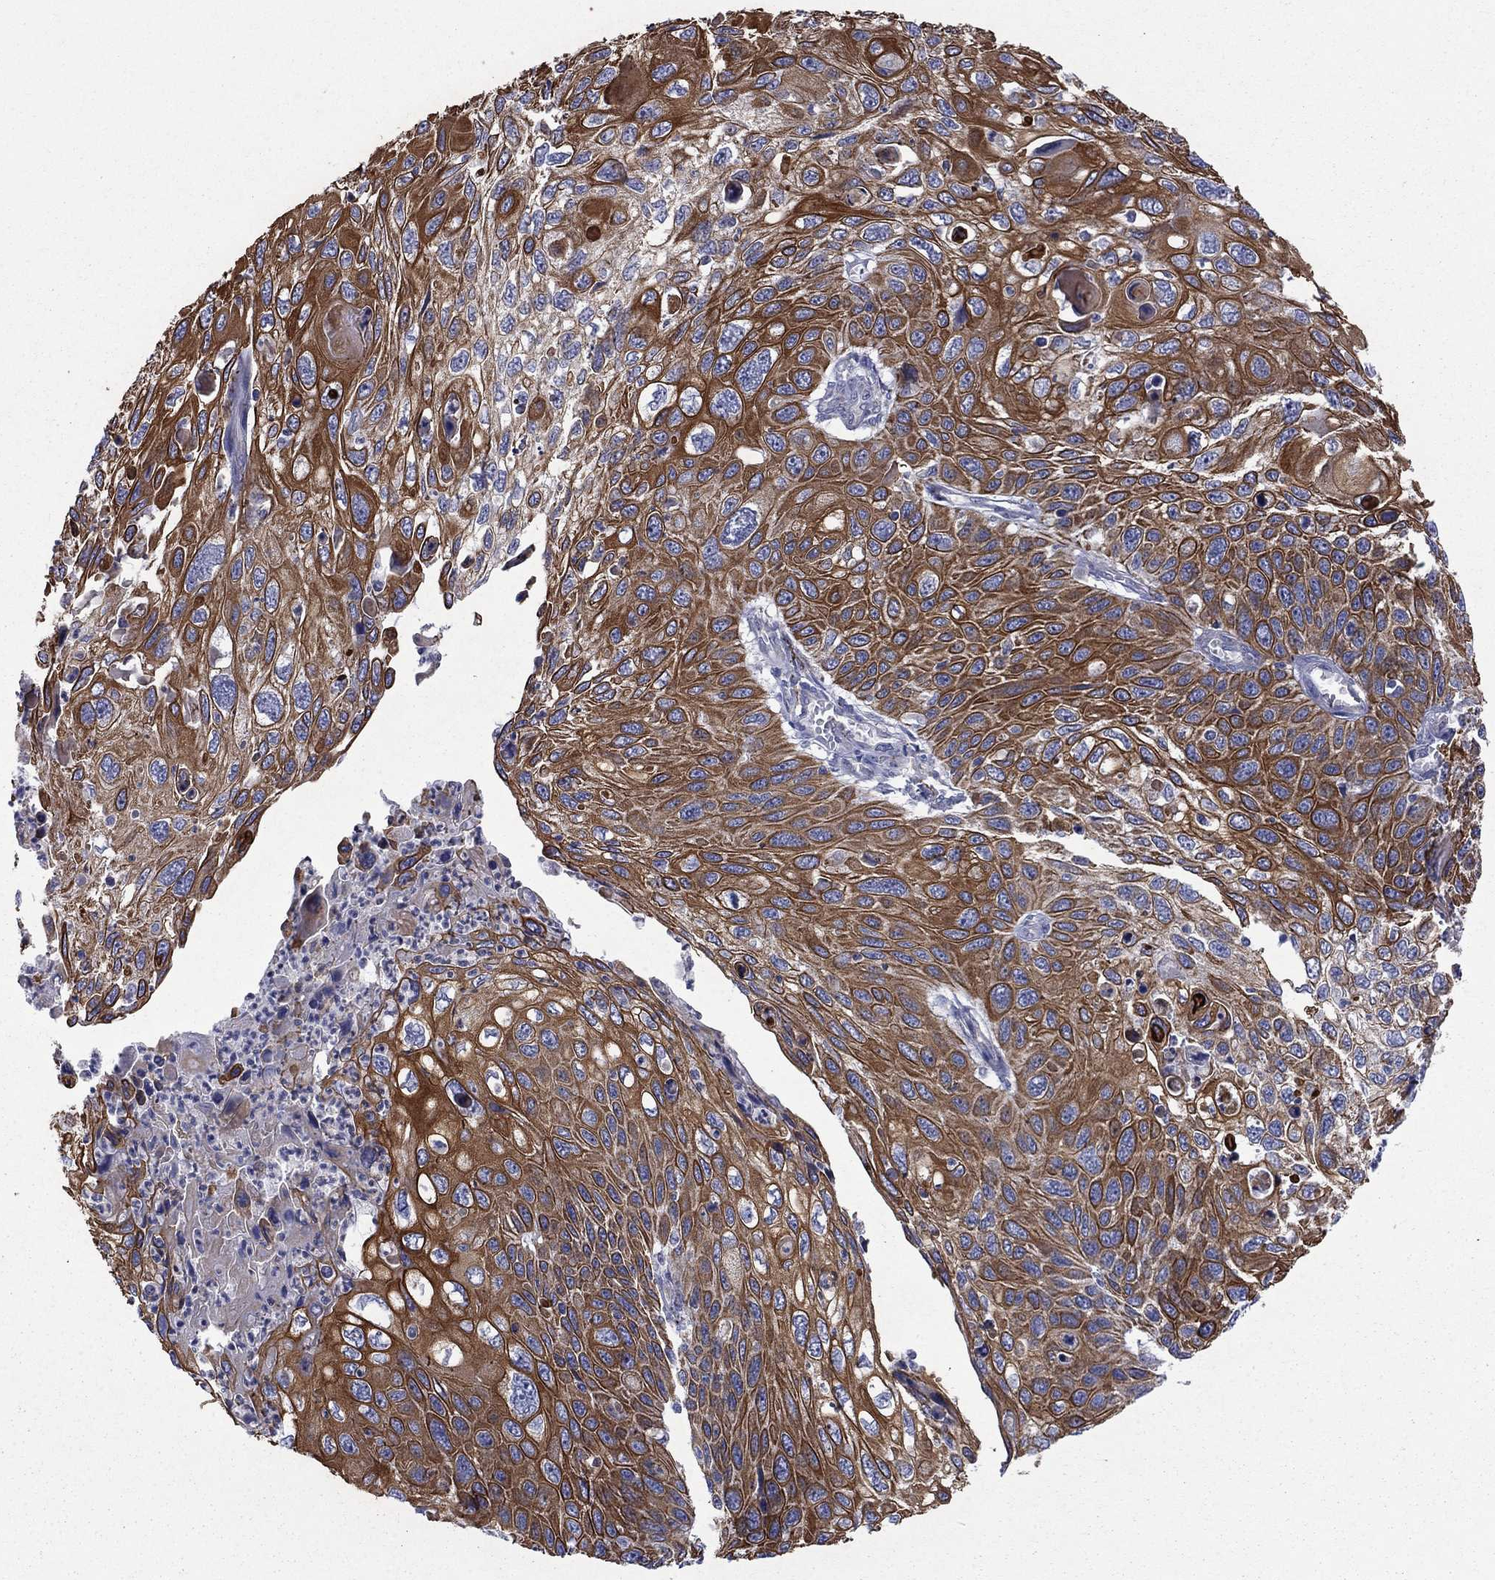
{"staining": {"intensity": "strong", "quantity": "25%-75%", "location": "cytoplasmic/membranous,nuclear"}, "tissue": "cervical cancer", "cell_type": "Tumor cells", "image_type": "cancer", "snomed": [{"axis": "morphology", "description": "Squamous cell carcinoma, NOS"}, {"axis": "topography", "description": "Cervix"}], "caption": "This is an image of immunohistochemistry (IHC) staining of cervical squamous cell carcinoma, which shows strong expression in the cytoplasmic/membranous and nuclear of tumor cells.", "gene": "TMPRSS11A", "patient": {"sex": "female", "age": 70}}